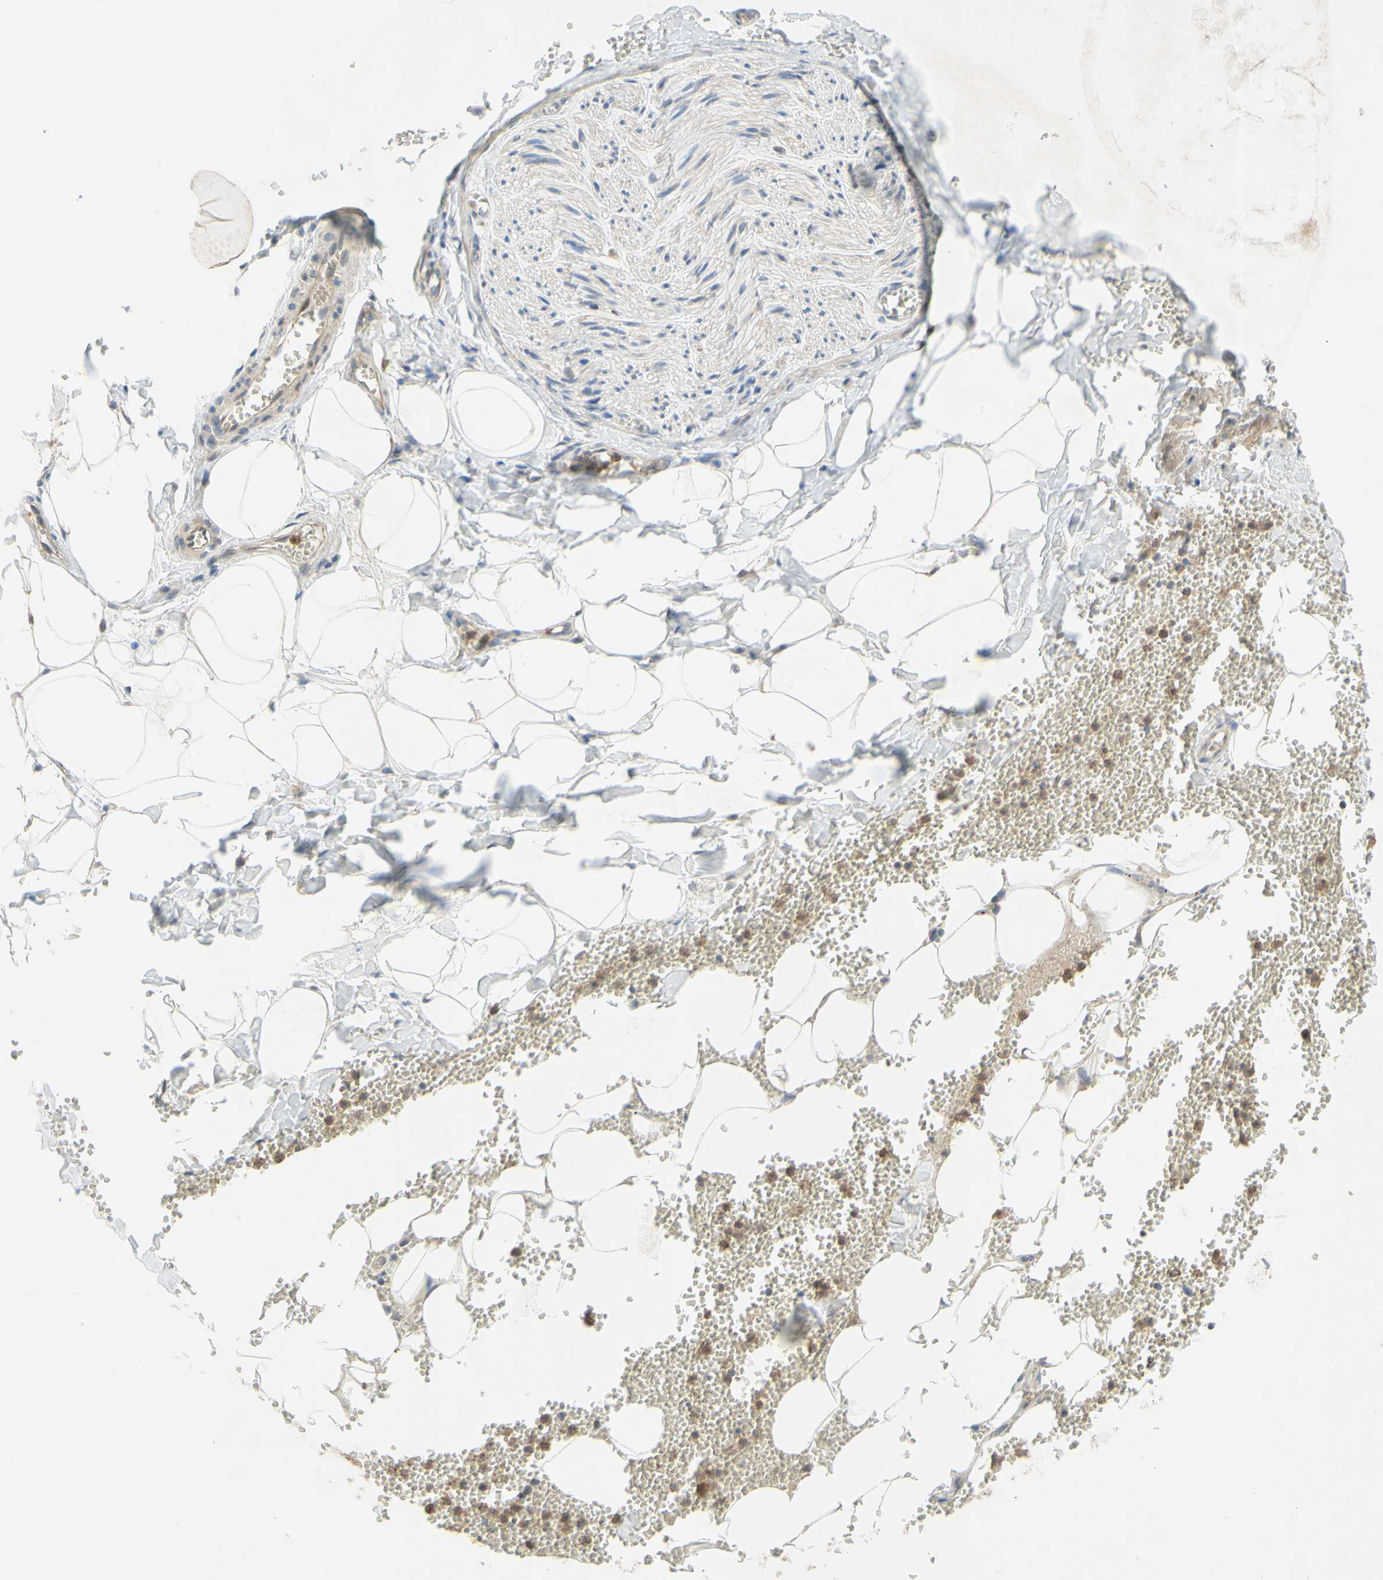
{"staining": {"intensity": "moderate", "quantity": ">75%", "location": "cytoplasmic/membranous"}, "tissue": "adipose tissue", "cell_type": "Adipocytes", "image_type": "normal", "snomed": [{"axis": "morphology", "description": "Normal tissue, NOS"}, {"axis": "topography", "description": "Adipose tissue"}, {"axis": "topography", "description": "Peripheral nerve tissue"}], "caption": "Unremarkable adipose tissue was stained to show a protein in brown. There is medium levels of moderate cytoplasmic/membranous positivity in about >75% of adipocytes. The staining was performed using DAB (3,3'-diaminobenzidine) to visualize the protein expression in brown, while the nuclei were stained in blue with hematoxylin (Magnification: 20x).", "gene": "GATA1", "patient": {"sex": "male", "age": 52}}